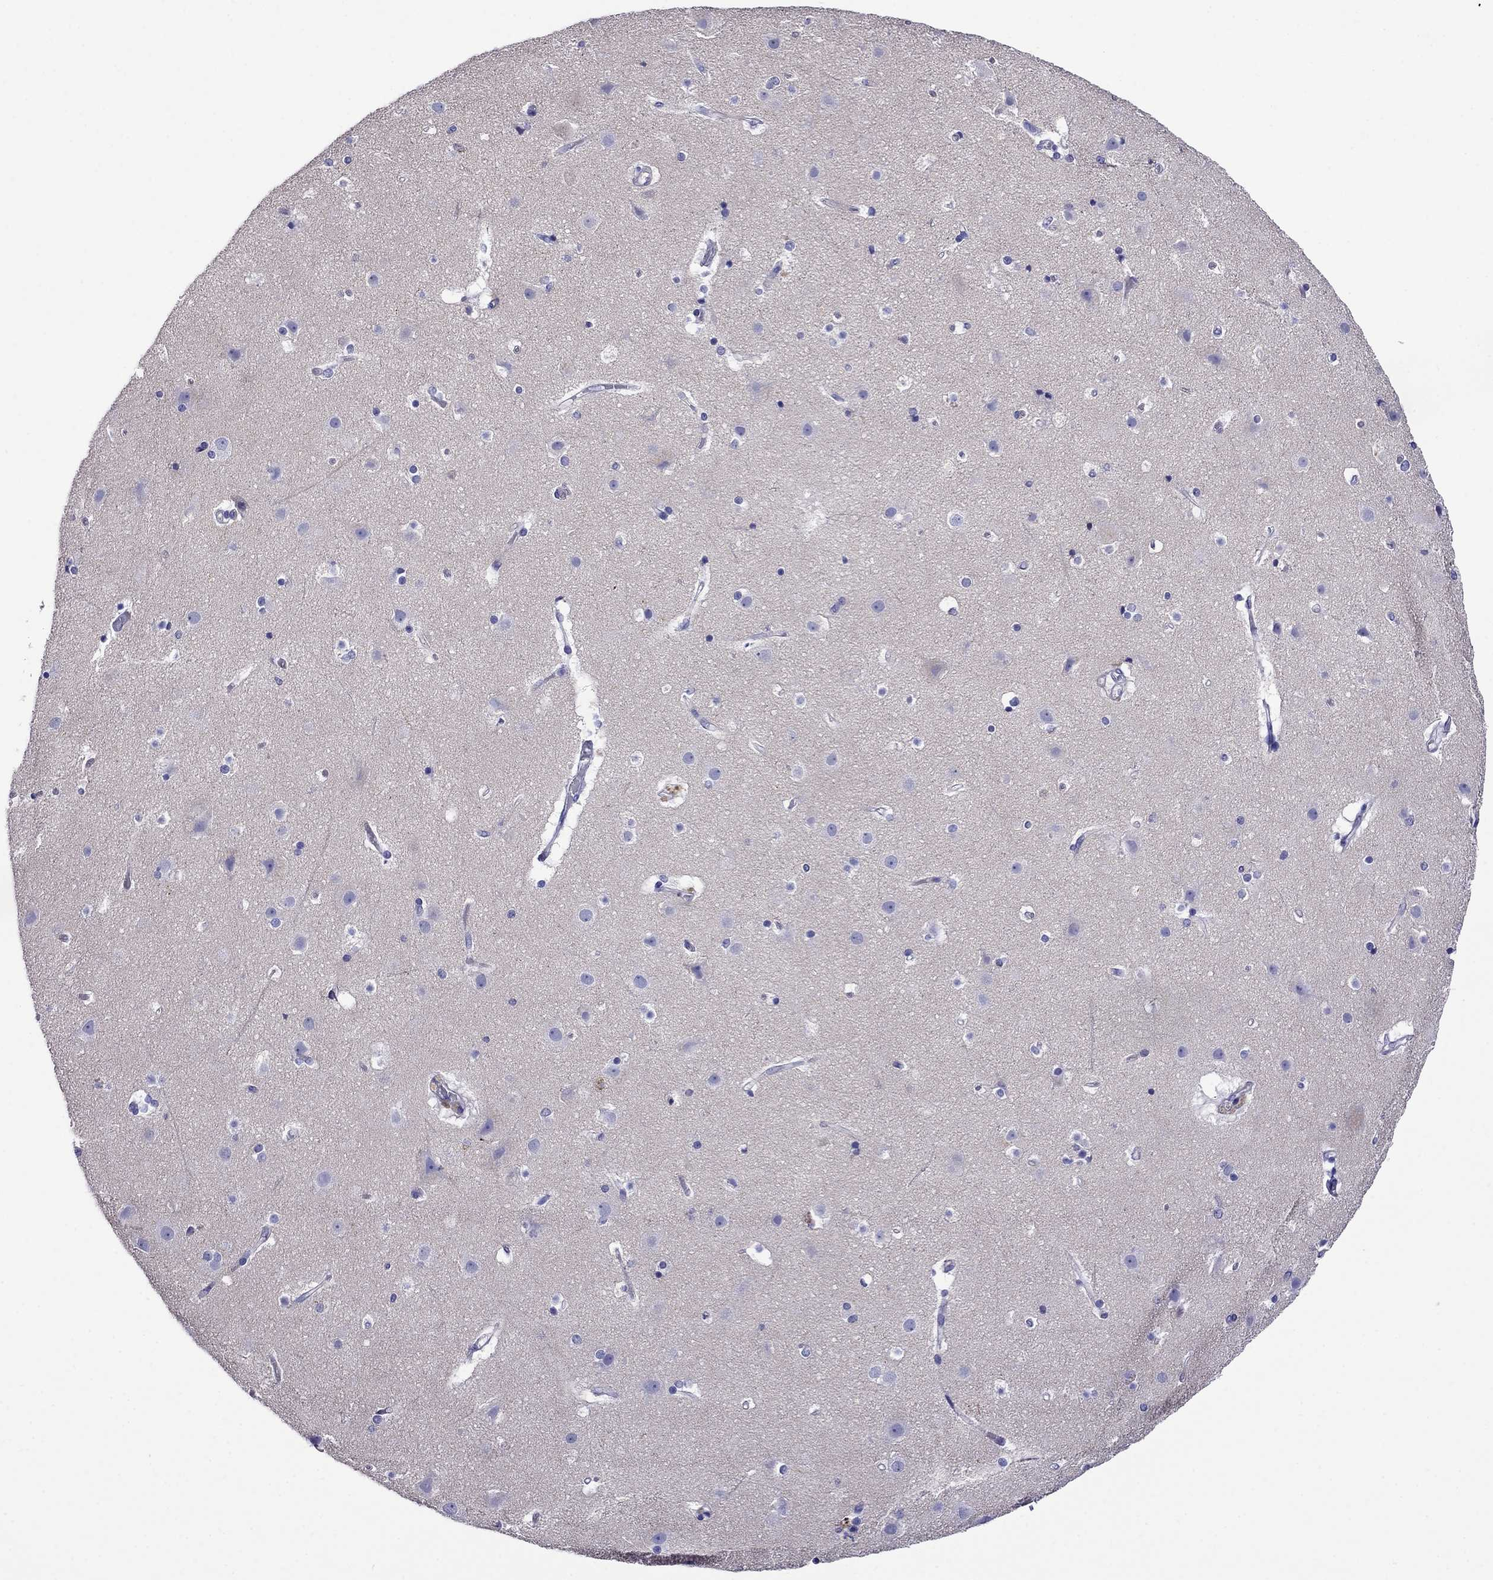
{"staining": {"intensity": "negative", "quantity": "none", "location": "none"}, "tissue": "cerebral cortex", "cell_type": "Endothelial cells", "image_type": "normal", "snomed": [{"axis": "morphology", "description": "Normal tissue, NOS"}, {"axis": "topography", "description": "Cerebral cortex"}], "caption": "Human cerebral cortex stained for a protein using IHC shows no positivity in endothelial cells.", "gene": "SCG2", "patient": {"sex": "female", "age": 52}}